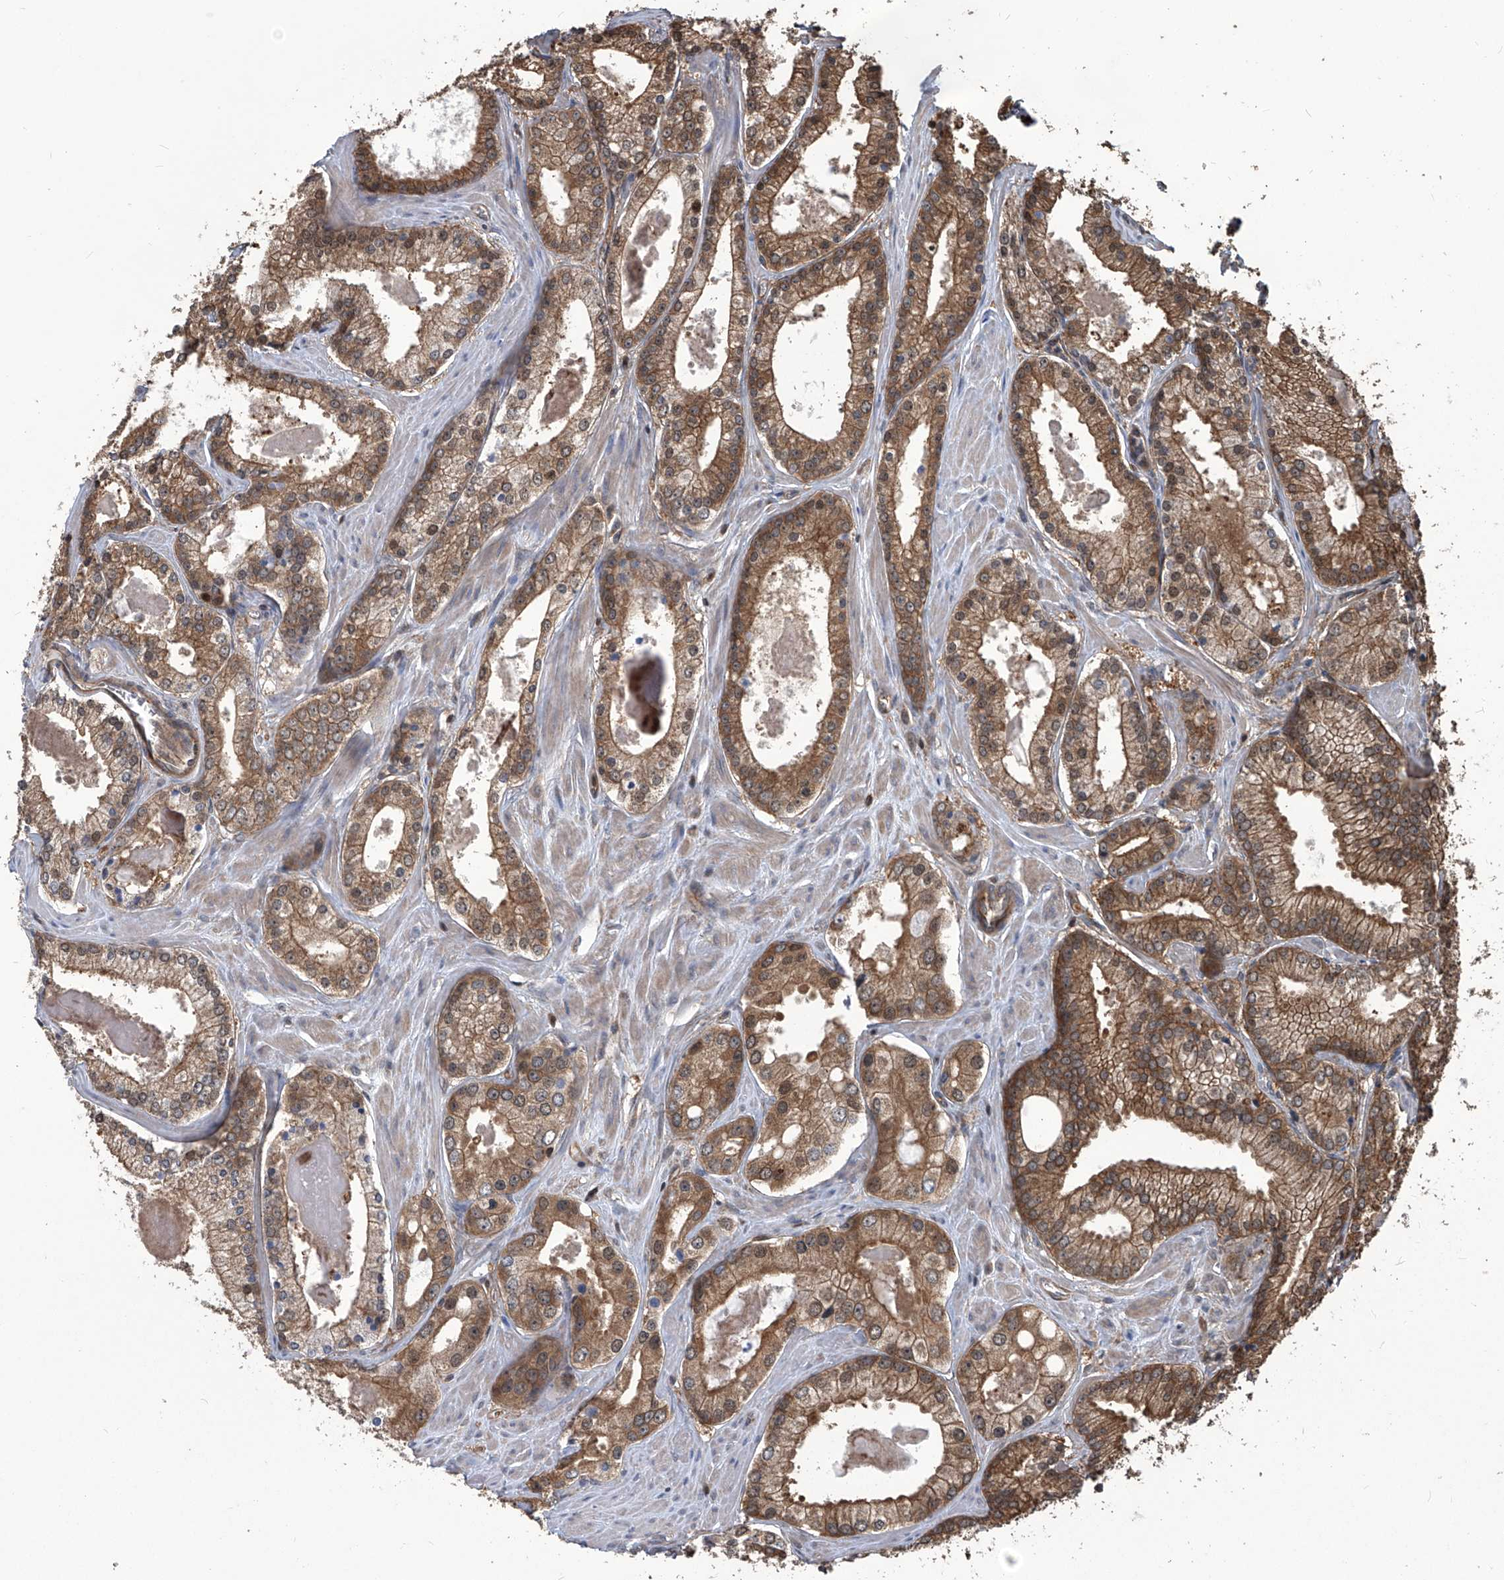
{"staining": {"intensity": "moderate", "quantity": ">75%", "location": "cytoplasmic/membranous"}, "tissue": "prostate cancer", "cell_type": "Tumor cells", "image_type": "cancer", "snomed": [{"axis": "morphology", "description": "Adenocarcinoma, Low grade"}, {"axis": "topography", "description": "Prostate"}], "caption": "Brown immunohistochemical staining in human prostate cancer shows moderate cytoplasmic/membranous expression in approximately >75% of tumor cells.", "gene": "PSMB1", "patient": {"sex": "male", "age": 54}}